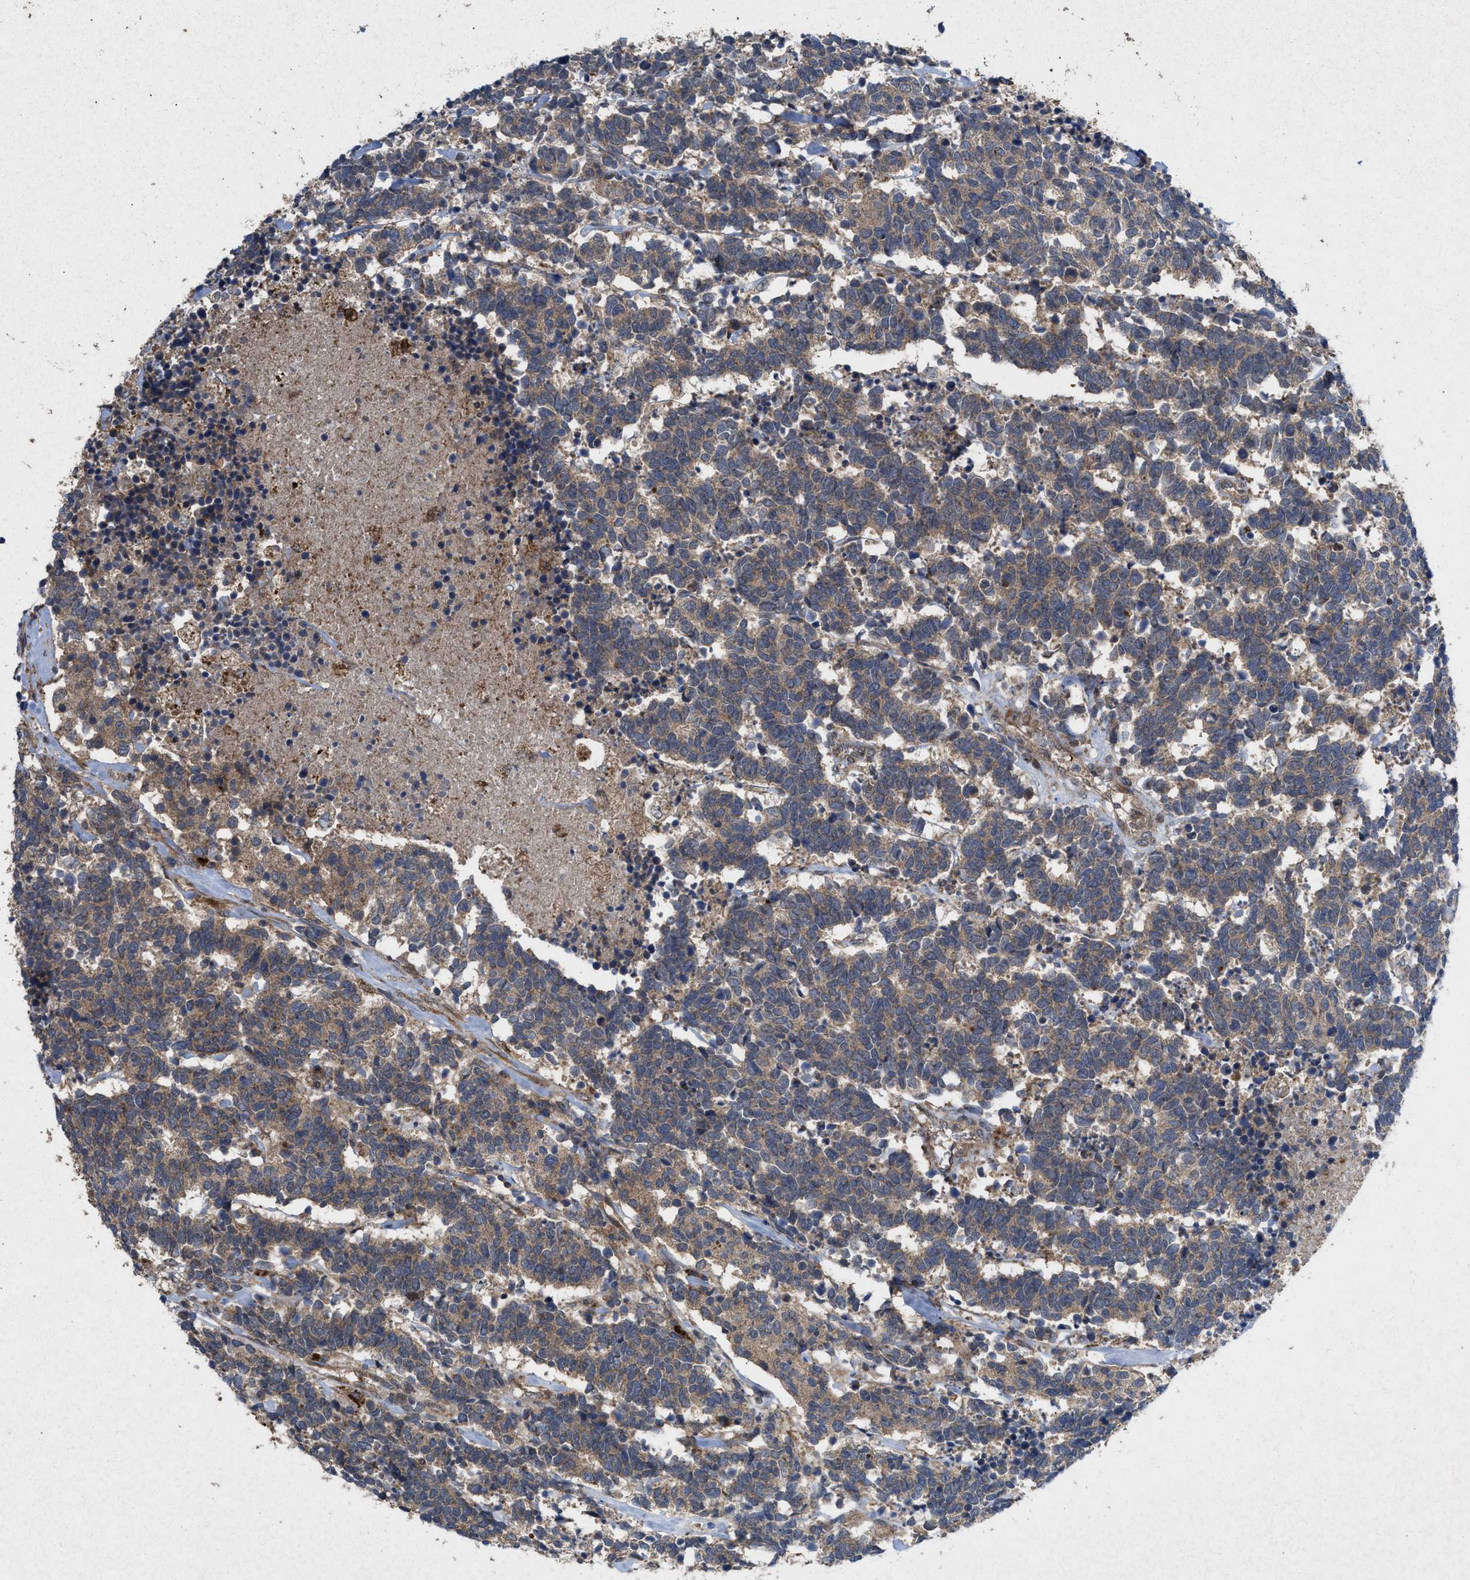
{"staining": {"intensity": "weak", "quantity": ">75%", "location": "cytoplasmic/membranous"}, "tissue": "carcinoid", "cell_type": "Tumor cells", "image_type": "cancer", "snomed": [{"axis": "morphology", "description": "Carcinoma, NOS"}, {"axis": "morphology", "description": "Carcinoid, malignant, NOS"}, {"axis": "topography", "description": "Urinary bladder"}], "caption": "Carcinoma stained for a protein reveals weak cytoplasmic/membranous positivity in tumor cells.", "gene": "MSI2", "patient": {"sex": "male", "age": 57}}